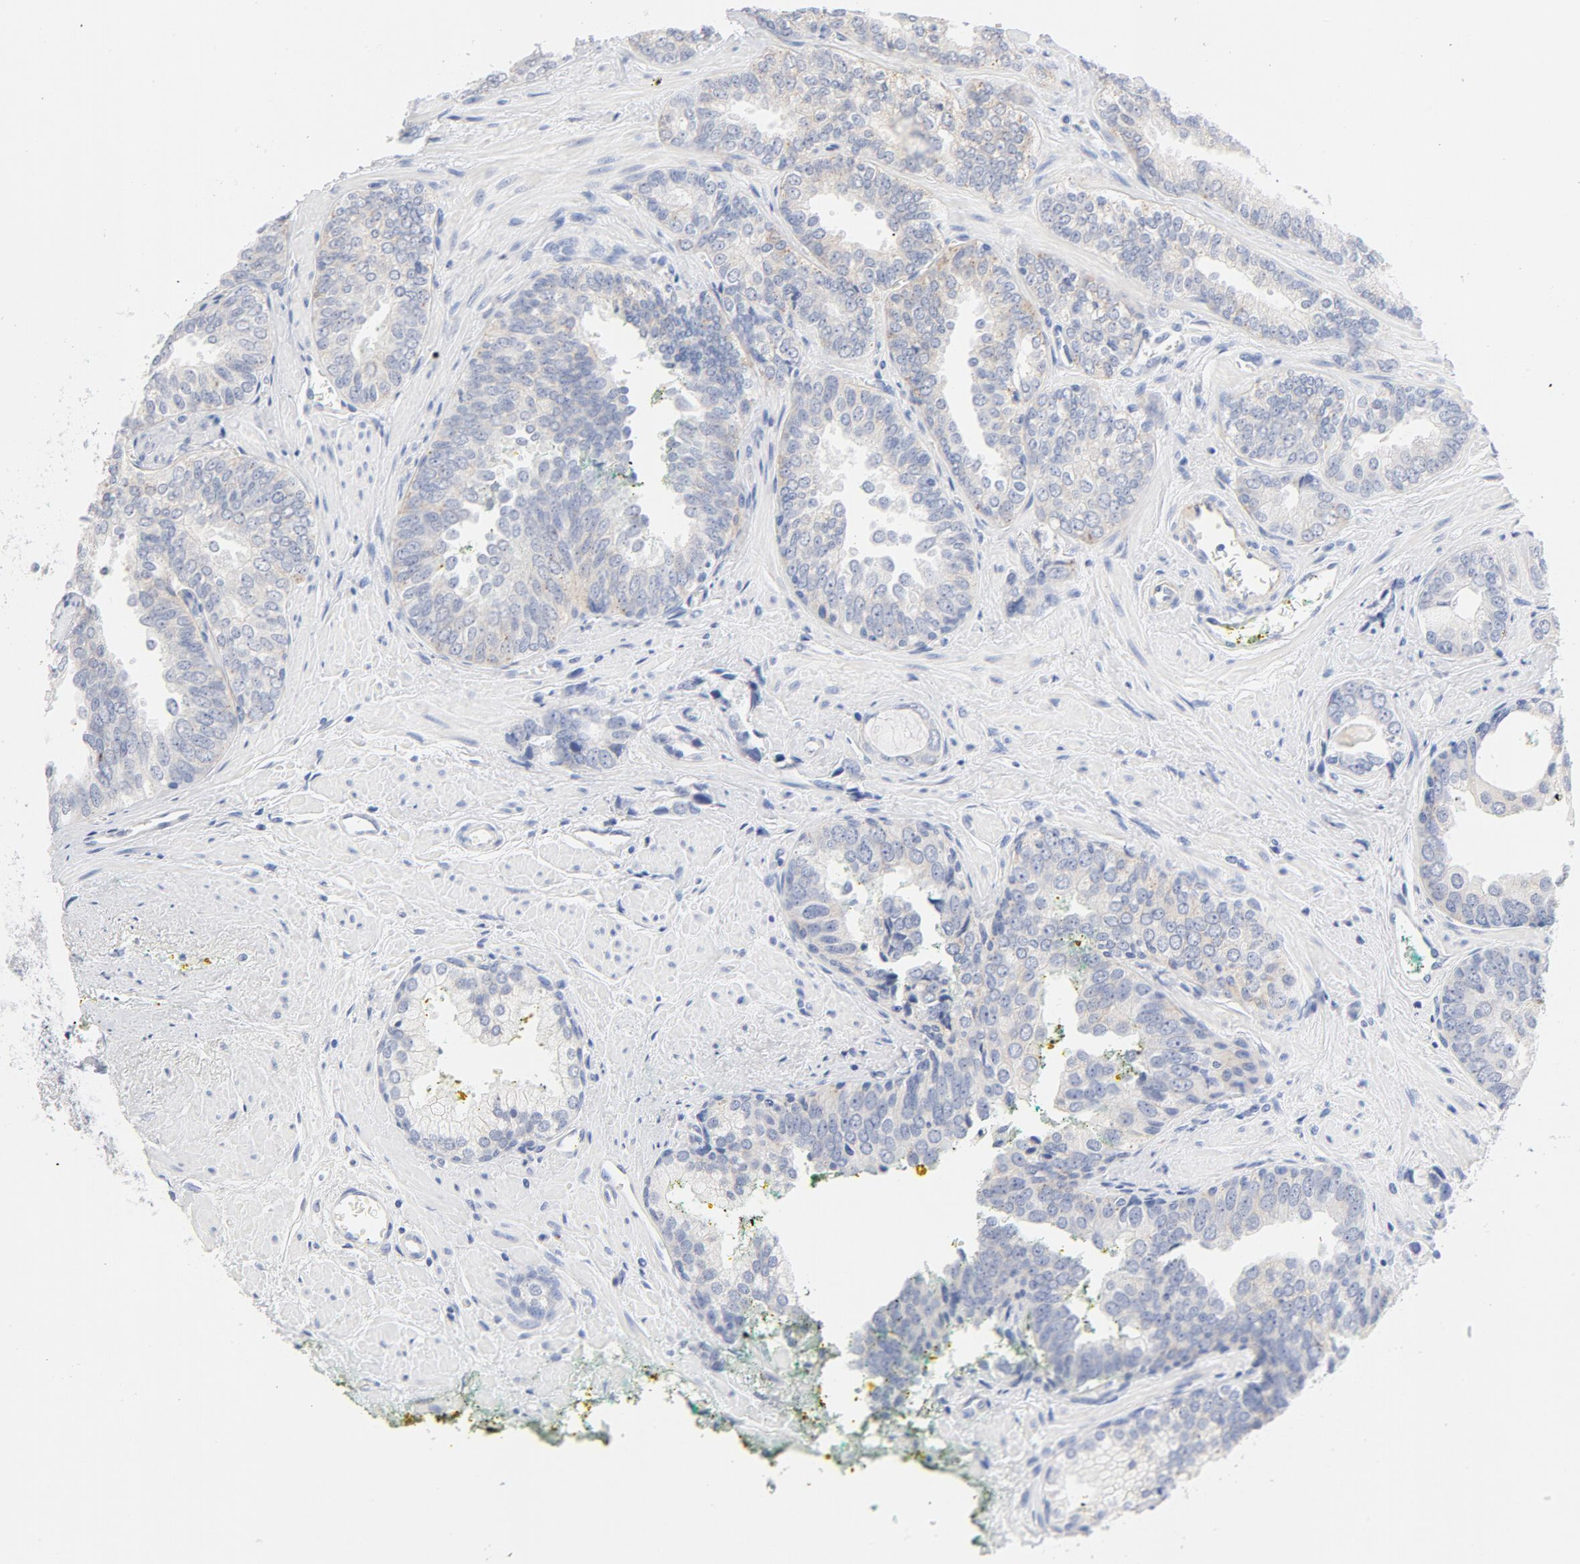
{"staining": {"intensity": "weak", "quantity": "<25%", "location": "cytoplasmic/membranous"}, "tissue": "prostate cancer", "cell_type": "Tumor cells", "image_type": "cancer", "snomed": [{"axis": "morphology", "description": "Adenocarcinoma, High grade"}, {"axis": "topography", "description": "Prostate"}], "caption": "IHC of prostate cancer (adenocarcinoma (high-grade)) displays no expression in tumor cells. The staining was performed using DAB to visualize the protein expression in brown, while the nuclei were stained in blue with hematoxylin (Magnification: 20x).", "gene": "FGFR3", "patient": {"sex": "male", "age": 67}}